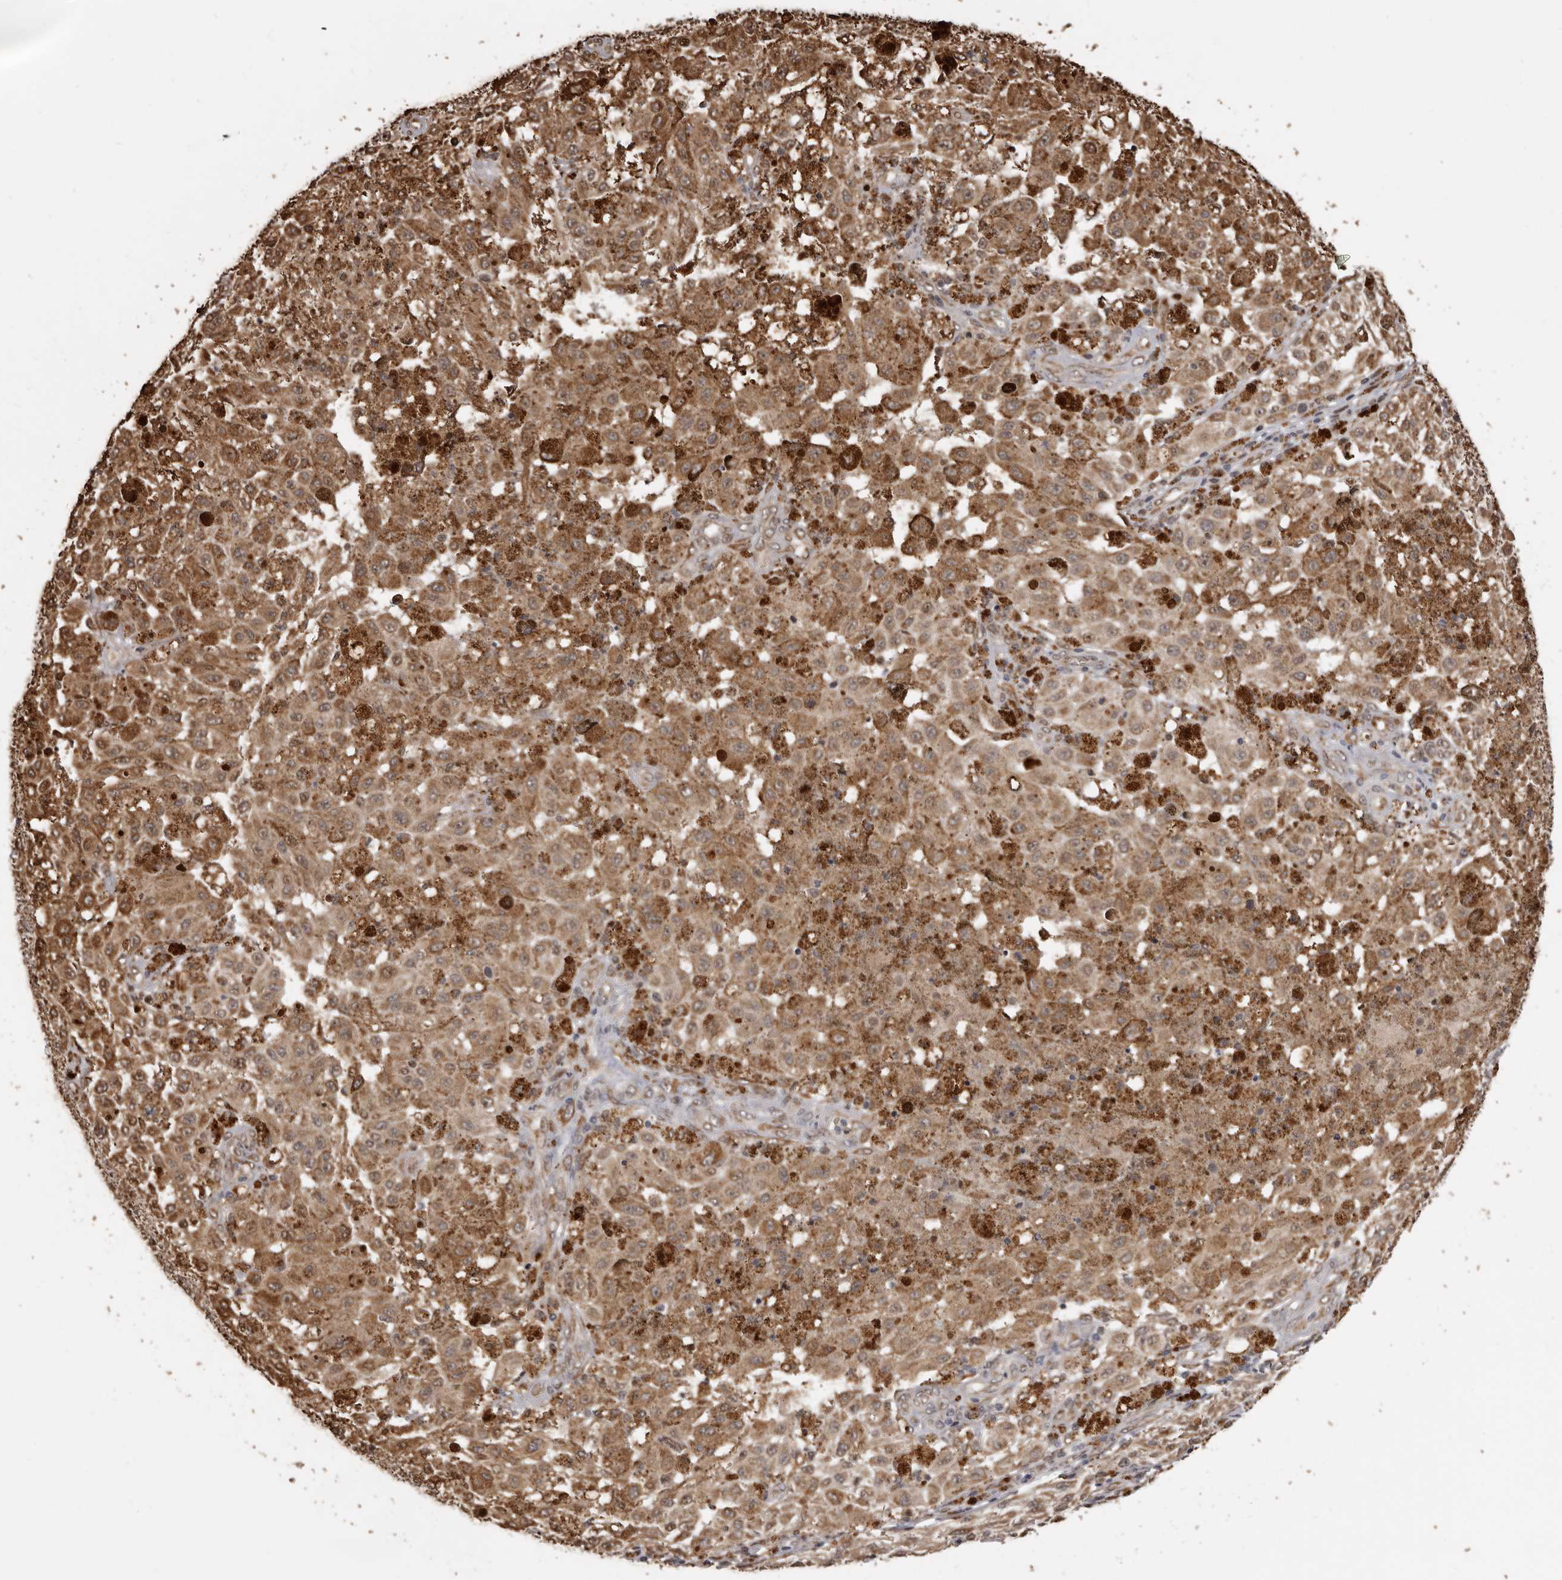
{"staining": {"intensity": "weak", "quantity": ">75%", "location": "cytoplasmic/membranous"}, "tissue": "melanoma", "cell_type": "Tumor cells", "image_type": "cancer", "snomed": [{"axis": "morphology", "description": "Malignant melanoma, NOS"}, {"axis": "topography", "description": "Skin"}], "caption": "This is a micrograph of IHC staining of malignant melanoma, which shows weak positivity in the cytoplasmic/membranous of tumor cells.", "gene": "ENTREP1", "patient": {"sex": "female", "age": 64}}